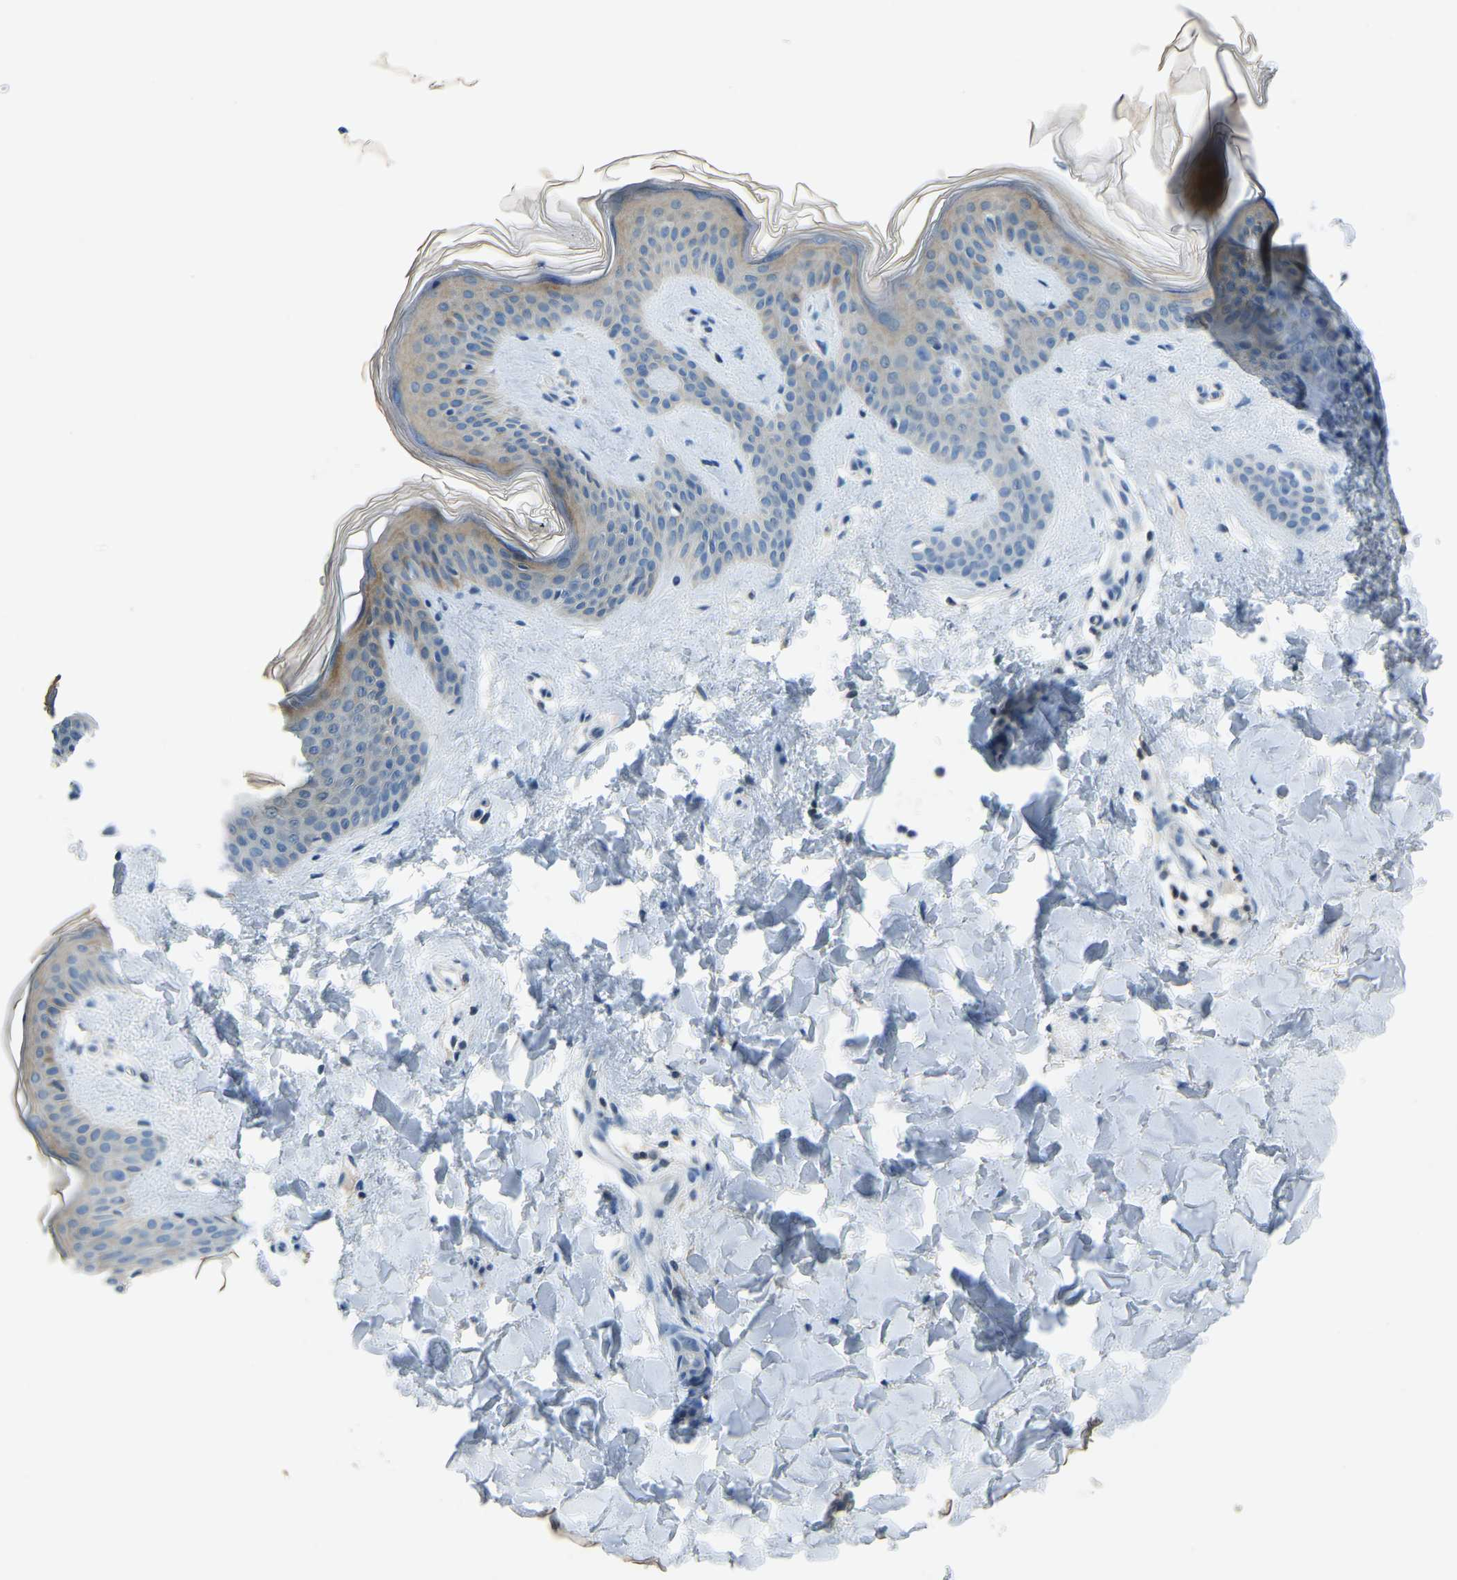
{"staining": {"intensity": "negative", "quantity": "none", "location": "none"}, "tissue": "skin", "cell_type": "Fibroblasts", "image_type": "normal", "snomed": [{"axis": "morphology", "description": "Normal tissue, NOS"}, {"axis": "topography", "description": "Skin"}], "caption": "Fibroblasts show no significant protein positivity in benign skin.", "gene": "XIRP1", "patient": {"sex": "female", "age": 17}}